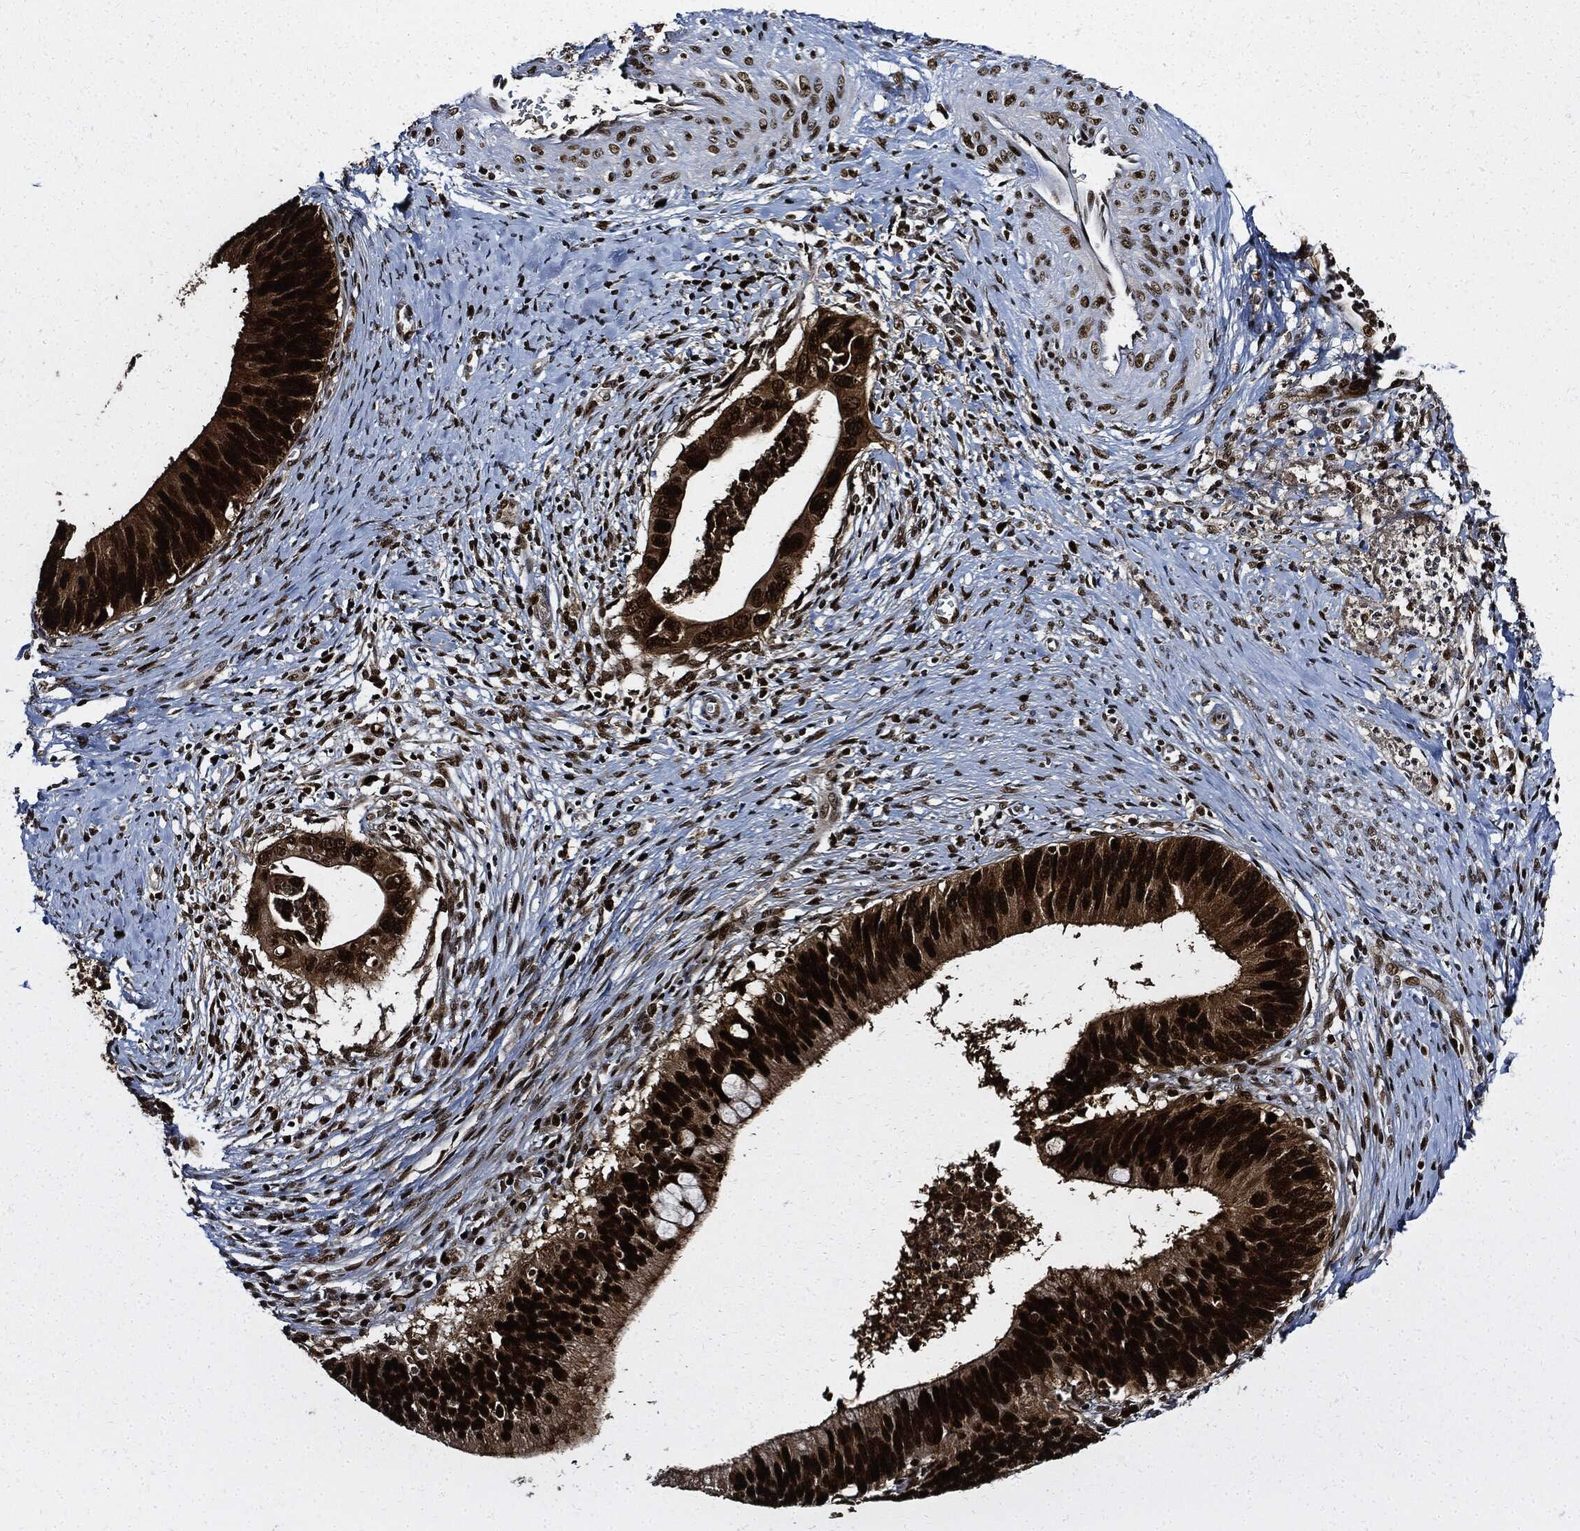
{"staining": {"intensity": "strong", "quantity": ">75%", "location": "cytoplasmic/membranous,nuclear"}, "tissue": "cervical cancer", "cell_type": "Tumor cells", "image_type": "cancer", "snomed": [{"axis": "morphology", "description": "Adenocarcinoma, NOS"}, {"axis": "topography", "description": "Cervix"}], "caption": "Strong cytoplasmic/membranous and nuclear protein positivity is seen in about >75% of tumor cells in adenocarcinoma (cervical).", "gene": "PCNA", "patient": {"sex": "female", "age": 42}}